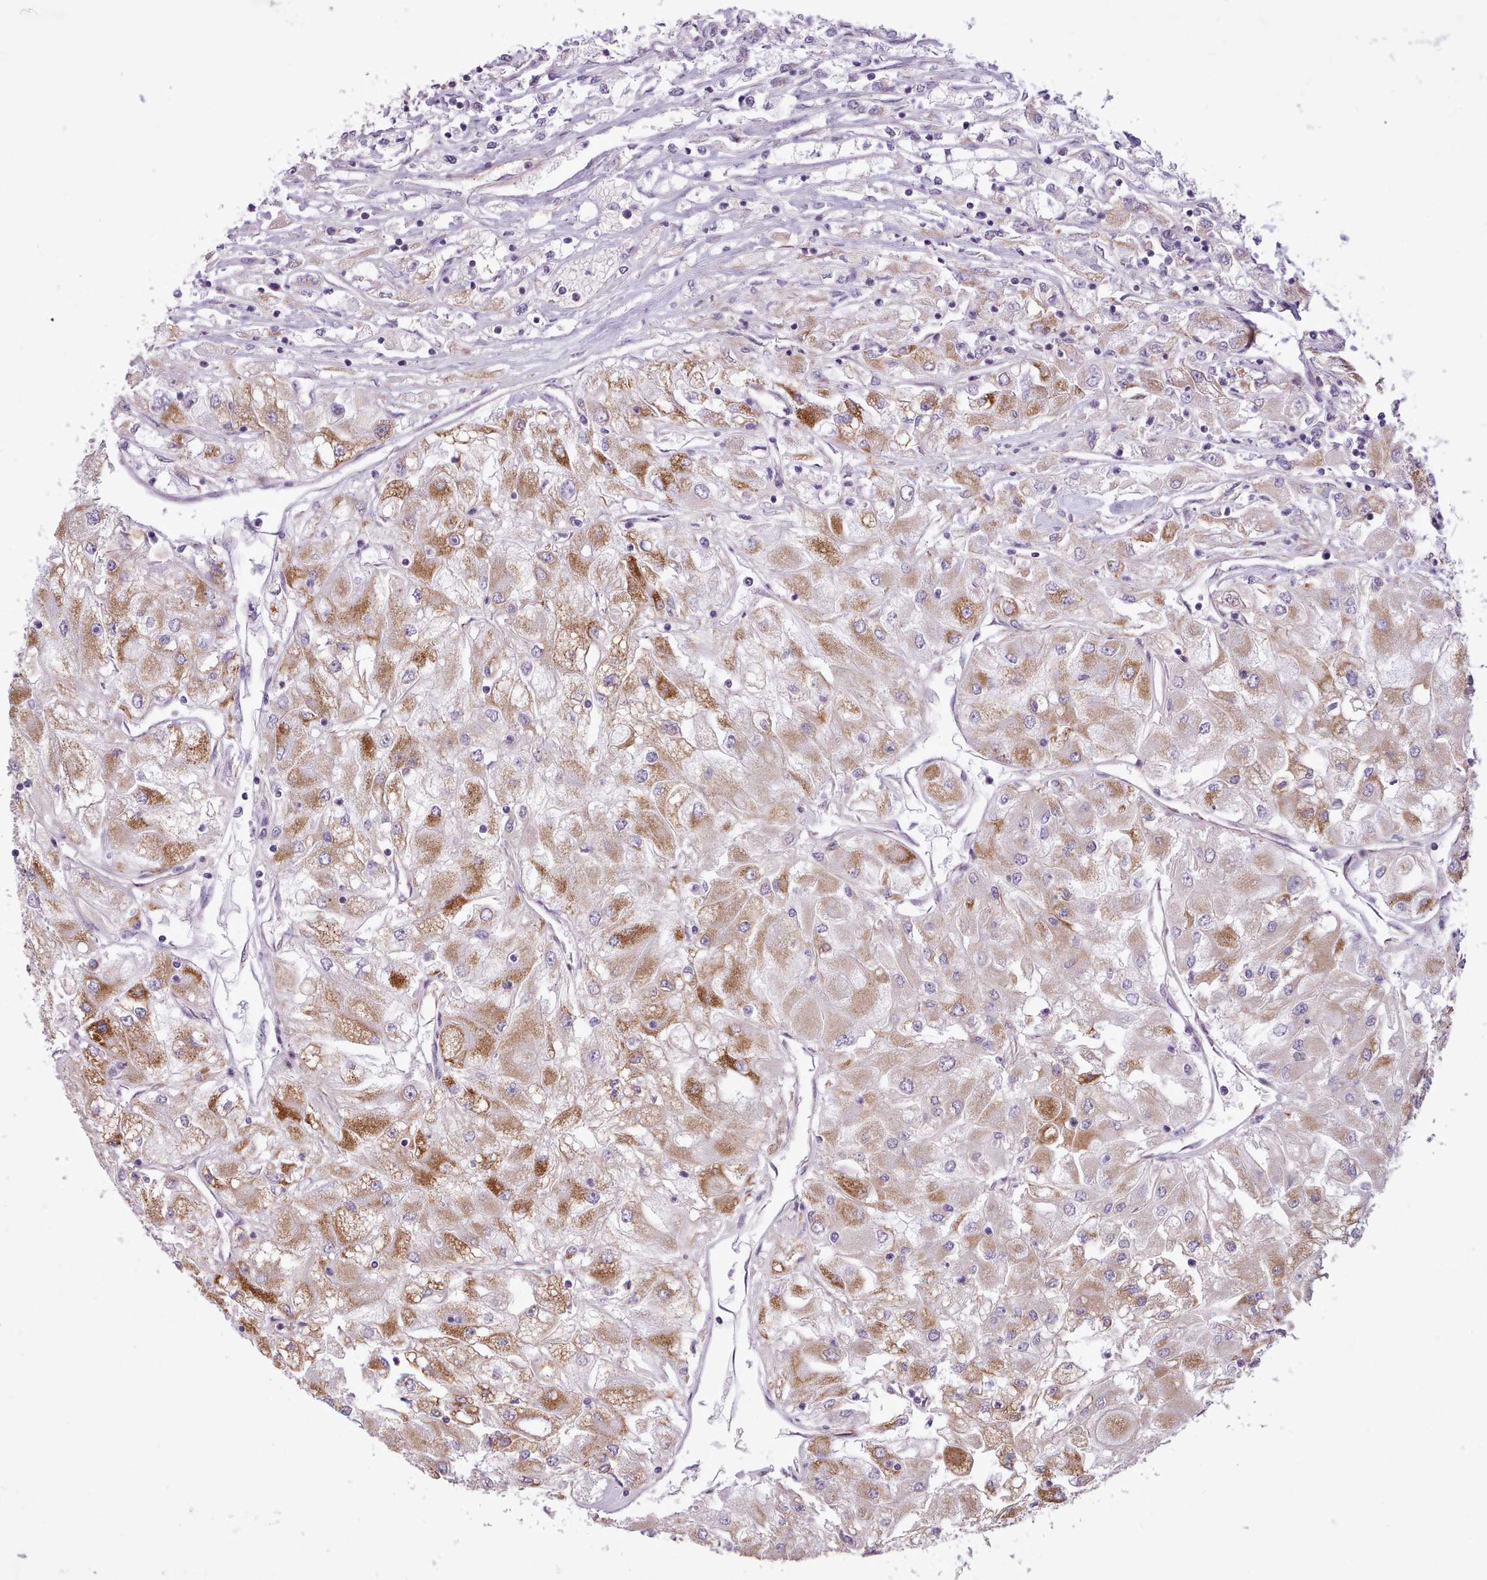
{"staining": {"intensity": "moderate", "quantity": "25%-75%", "location": "cytoplasmic/membranous"}, "tissue": "renal cancer", "cell_type": "Tumor cells", "image_type": "cancer", "snomed": [{"axis": "morphology", "description": "Adenocarcinoma, NOS"}, {"axis": "topography", "description": "Kidney"}], "caption": "Tumor cells exhibit medium levels of moderate cytoplasmic/membranous positivity in approximately 25%-75% of cells in human renal cancer (adenocarcinoma).", "gene": "AVL9", "patient": {"sex": "male", "age": 80}}